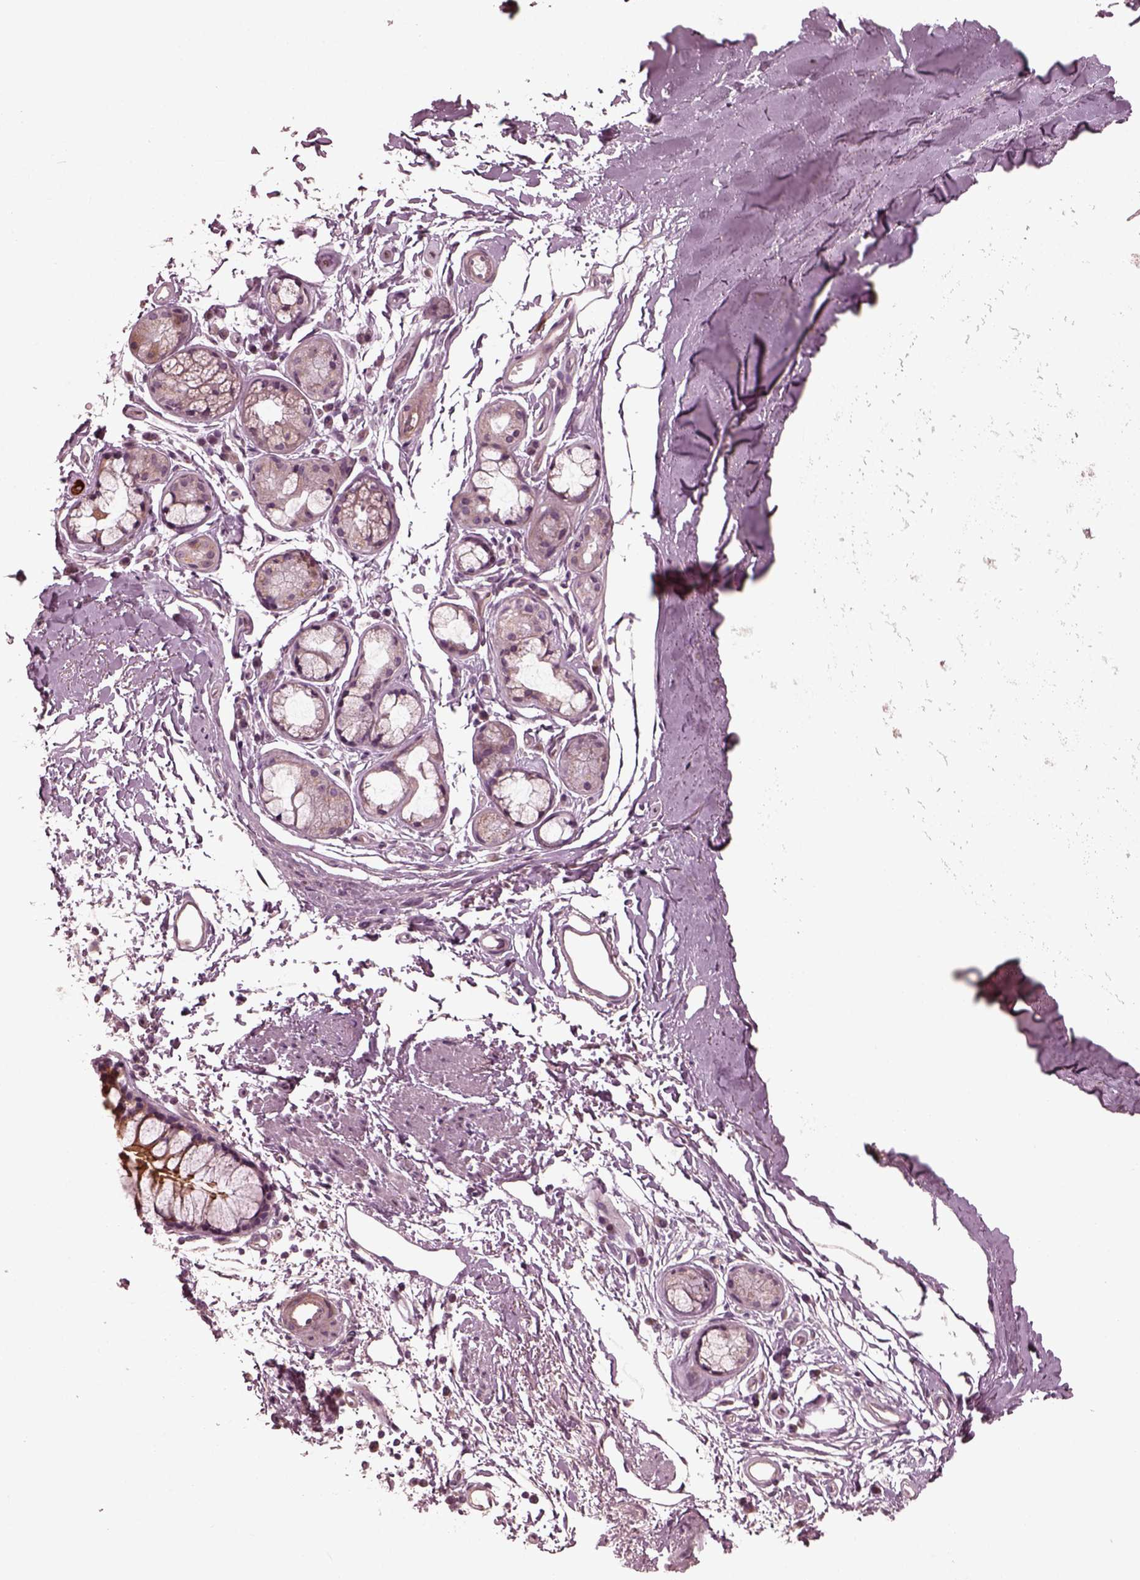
{"staining": {"intensity": "negative", "quantity": "none", "location": "none"}, "tissue": "soft tissue", "cell_type": "Chondrocytes", "image_type": "normal", "snomed": [{"axis": "morphology", "description": "Normal tissue, NOS"}, {"axis": "topography", "description": "Lymph node"}, {"axis": "topography", "description": "Bronchus"}], "caption": "Chondrocytes show no significant protein positivity in normal soft tissue. (DAB immunohistochemistry visualized using brightfield microscopy, high magnification).", "gene": "KIF6", "patient": {"sex": "female", "age": 70}}